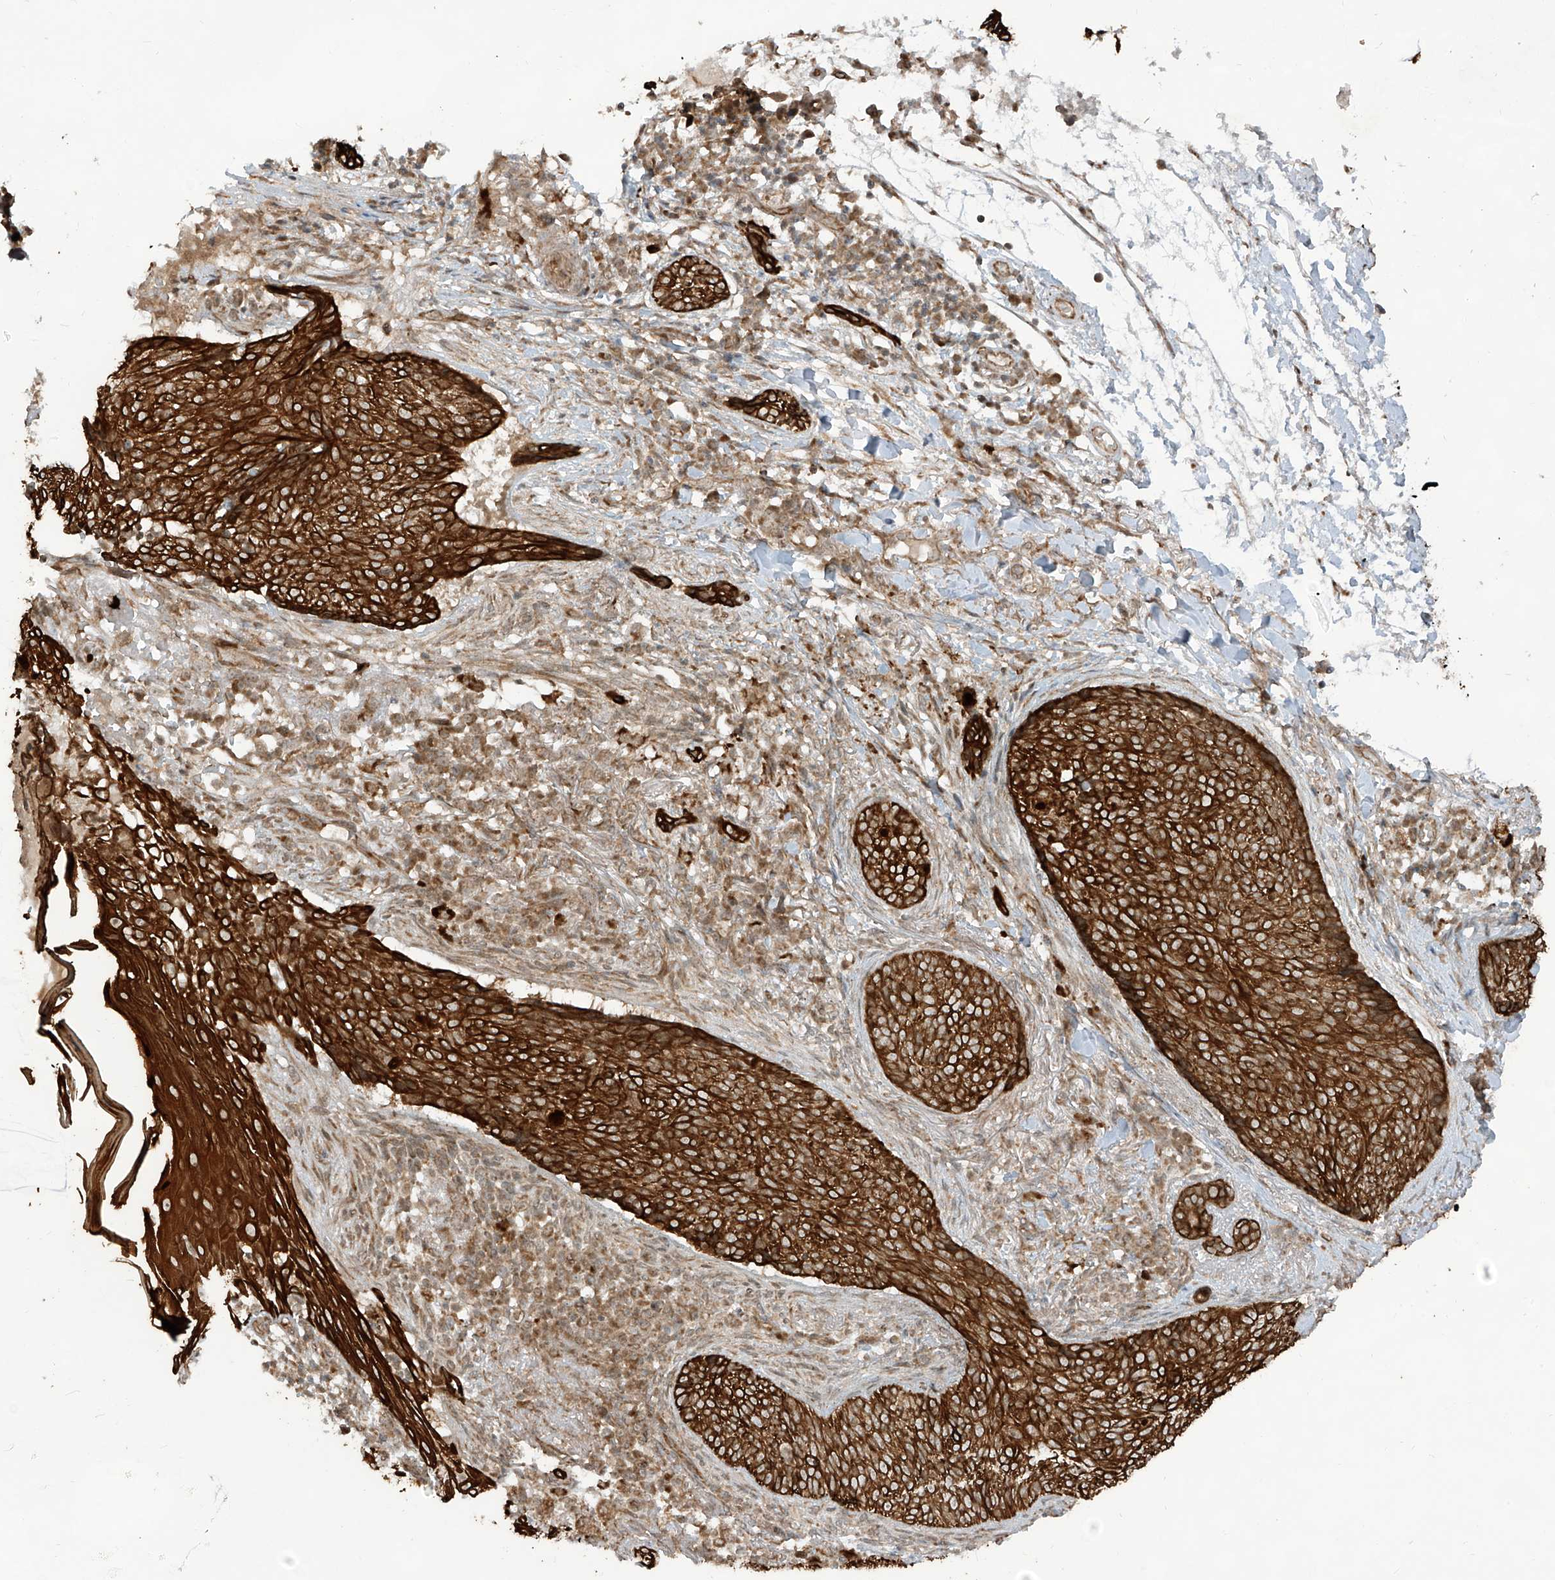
{"staining": {"intensity": "strong", "quantity": ">75%", "location": "cytoplasmic/membranous"}, "tissue": "skin cancer", "cell_type": "Tumor cells", "image_type": "cancer", "snomed": [{"axis": "morphology", "description": "Basal cell carcinoma"}, {"axis": "topography", "description": "Skin"}], "caption": "Approximately >75% of tumor cells in human skin basal cell carcinoma show strong cytoplasmic/membranous protein staining as visualized by brown immunohistochemical staining.", "gene": "TRIM67", "patient": {"sex": "male", "age": 85}}